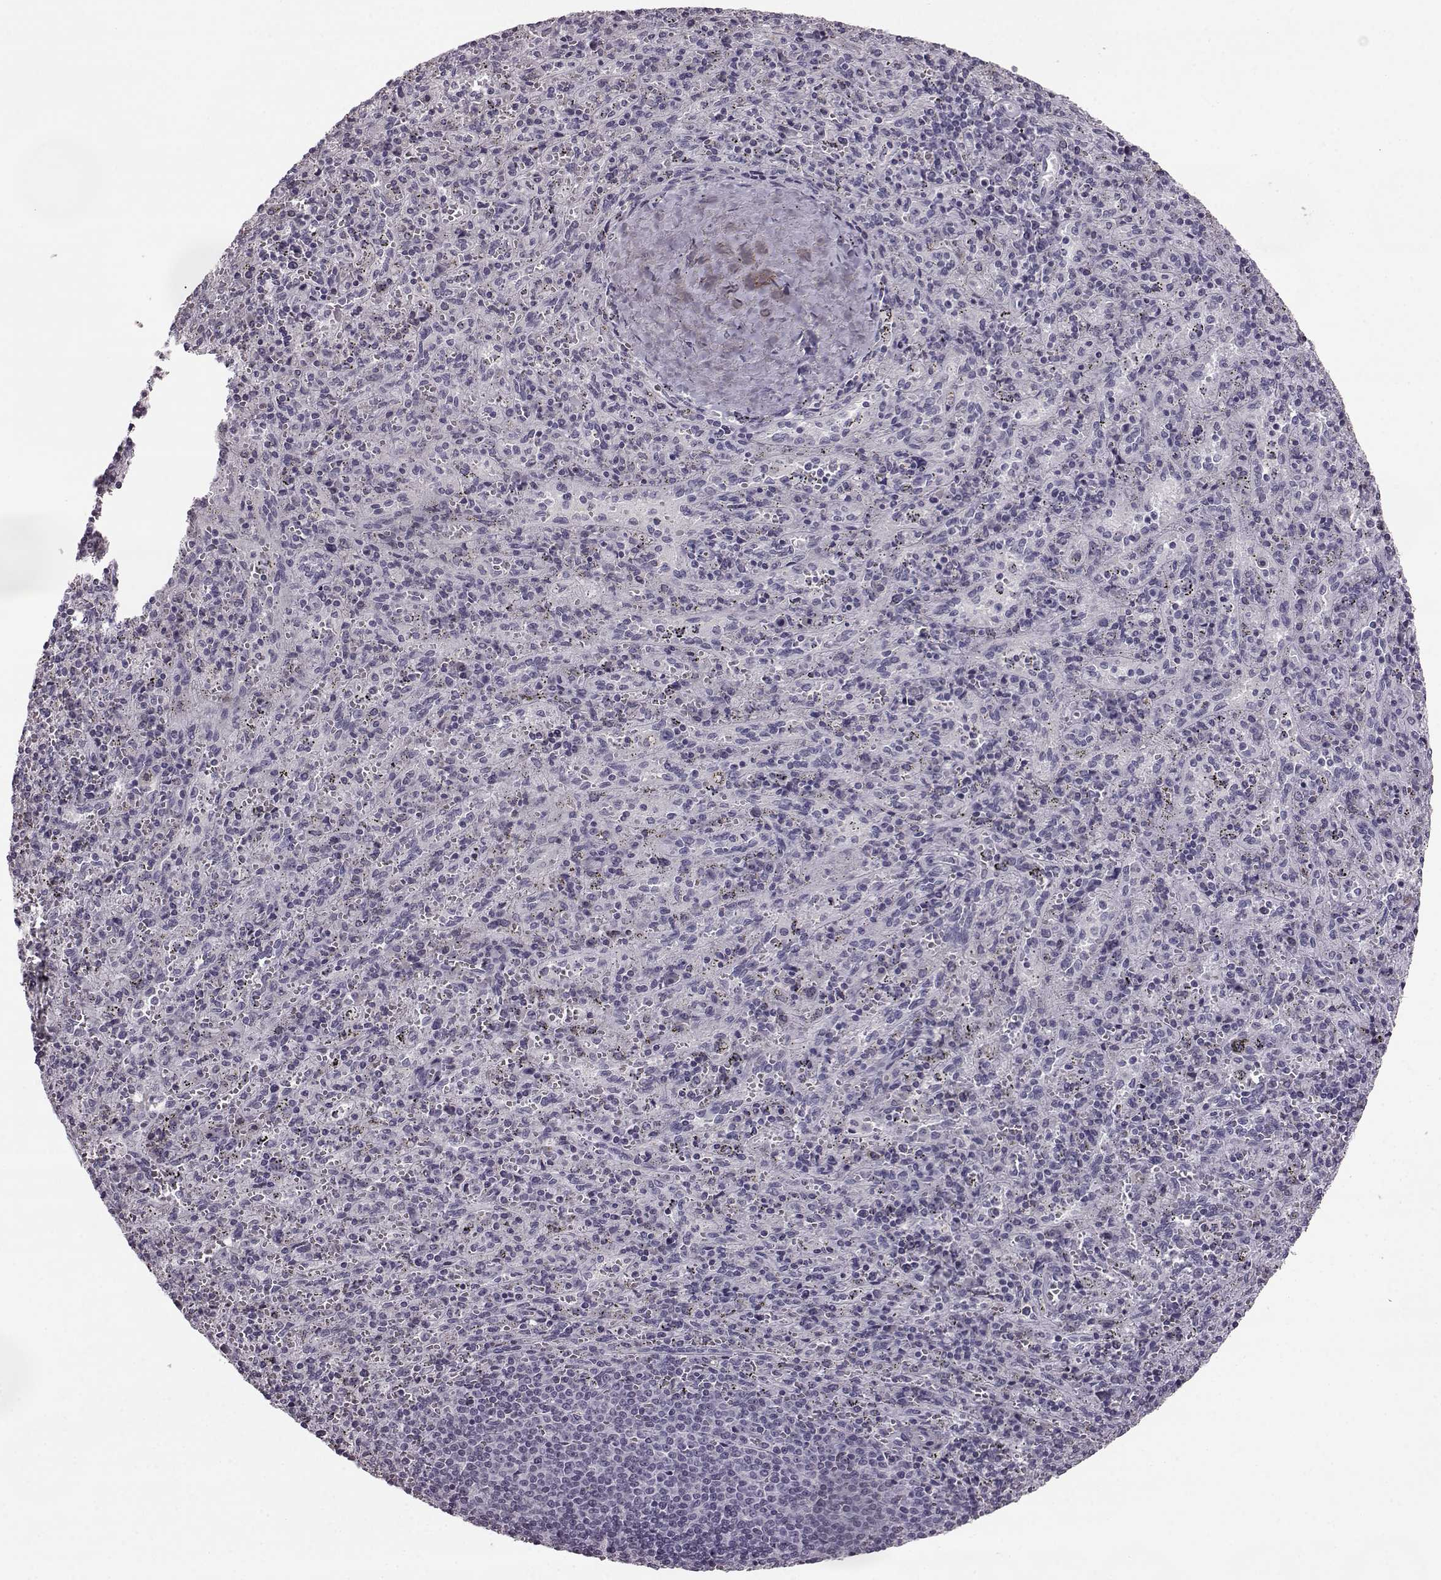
{"staining": {"intensity": "negative", "quantity": "none", "location": "none"}, "tissue": "spleen", "cell_type": "Cells in red pulp", "image_type": "normal", "snomed": [{"axis": "morphology", "description": "Normal tissue, NOS"}, {"axis": "topography", "description": "Spleen"}], "caption": "DAB (3,3'-diaminobenzidine) immunohistochemical staining of unremarkable human spleen displays no significant staining in cells in red pulp.", "gene": "ODAD4", "patient": {"sex": "male", "age": 57}}